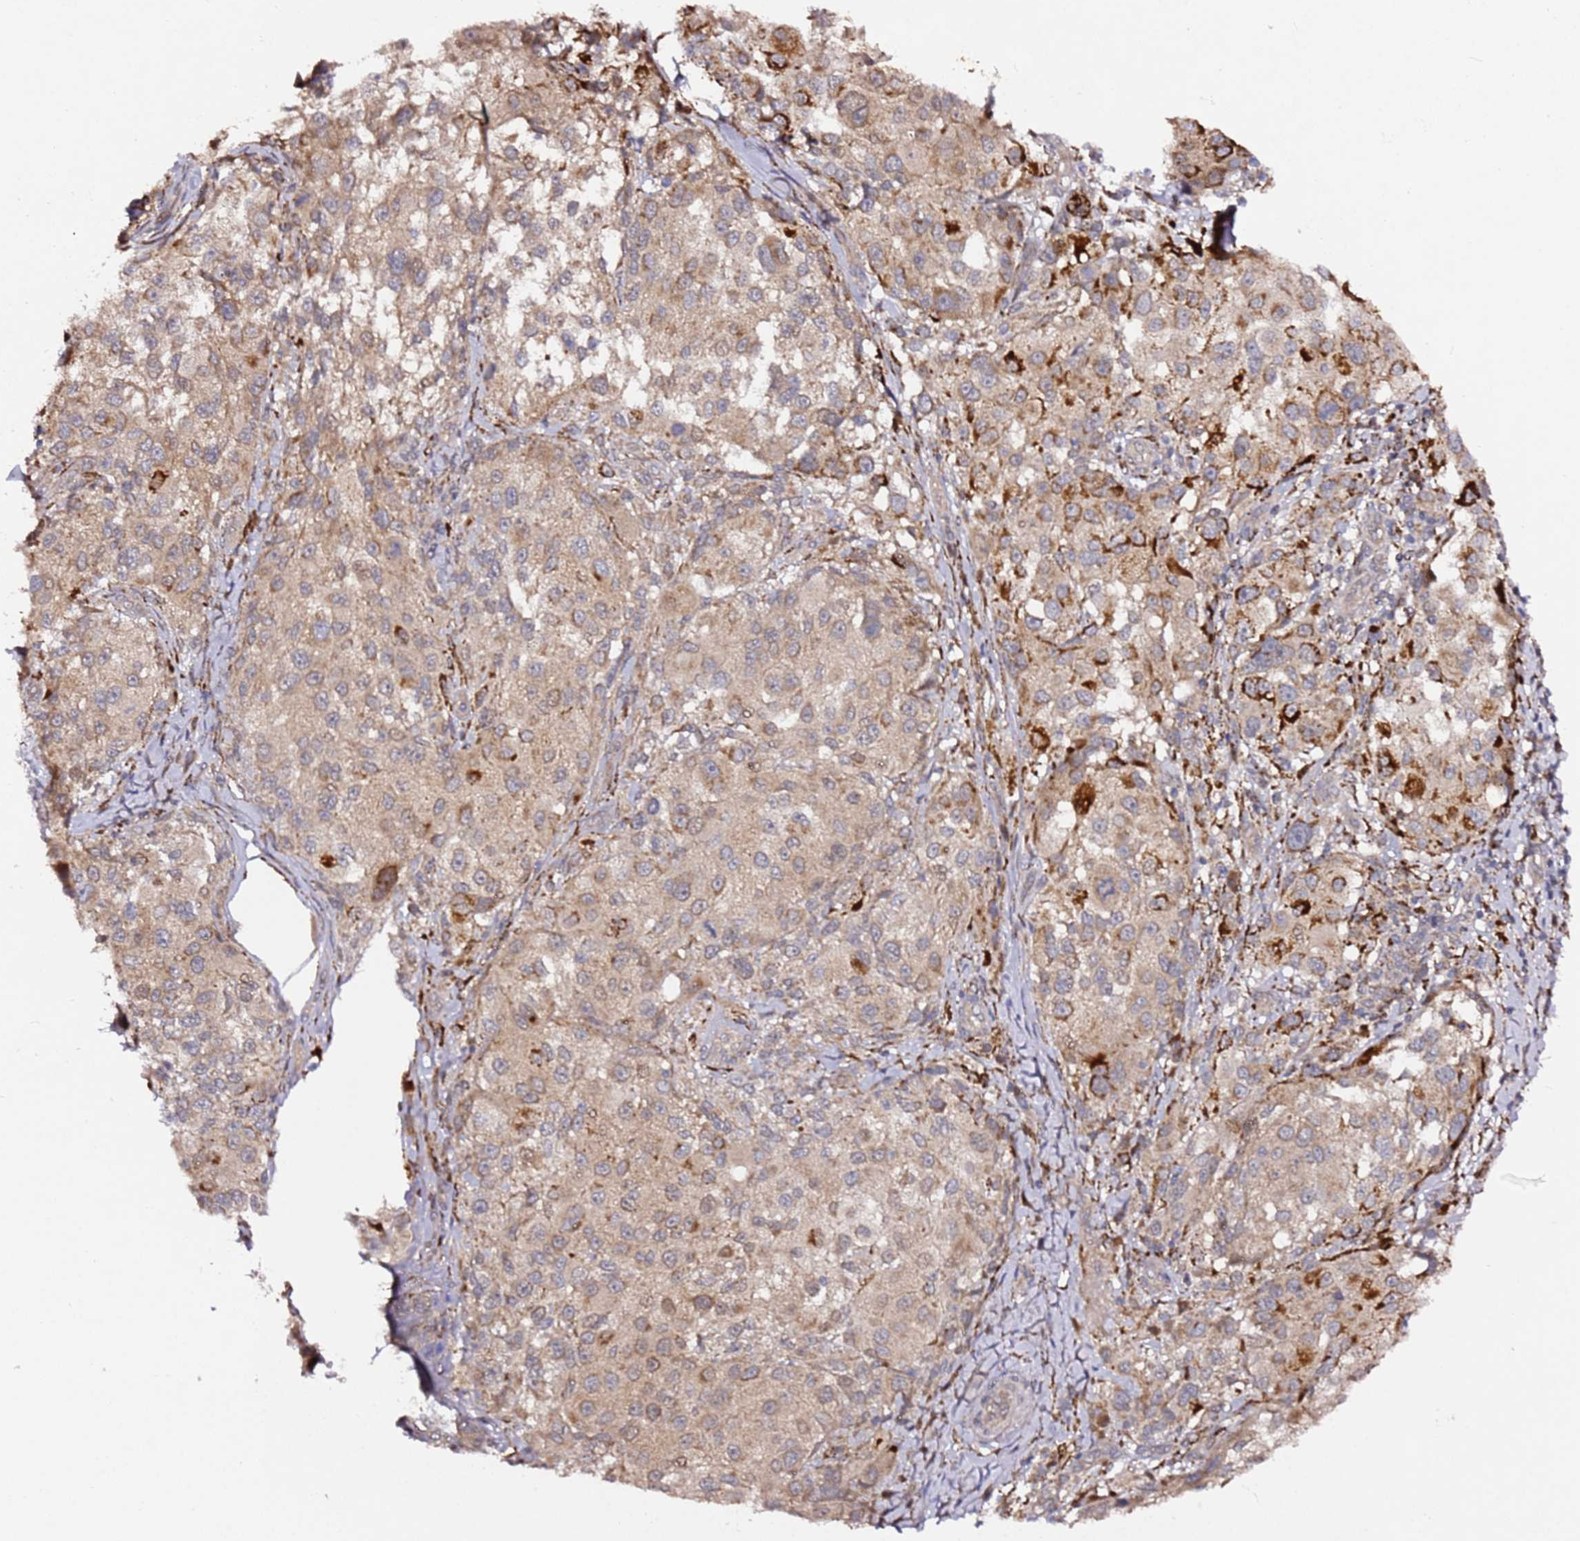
{"staining": {"intensity": "strong", "quantity": "<25%", "location": "cytoplasmic/membranous"}, "tissue": "melanoma", "cell_type": "Tumor cells", "image_type": "cancer", "snomed": [{"axis": "morphology", "description": "Normal morphology"}, {"axis": "morphology", "description": "Malignant melanoma, NOS"}, {"axis": "topography", "description": "Skin"}], "caption": "The histopathology image demonstrates a brown stain indicating the presence of a protein in the cytoplasmic/membranous of tumor cells in malignant melanoma. The staining was performed using DAB to visualize the protein expression in brown, while the nuclei were stained in blue with hematoxylin (Magnification: 20x).", "gene": "ALG11", "patient": {"sex": "female", "age": 72}}